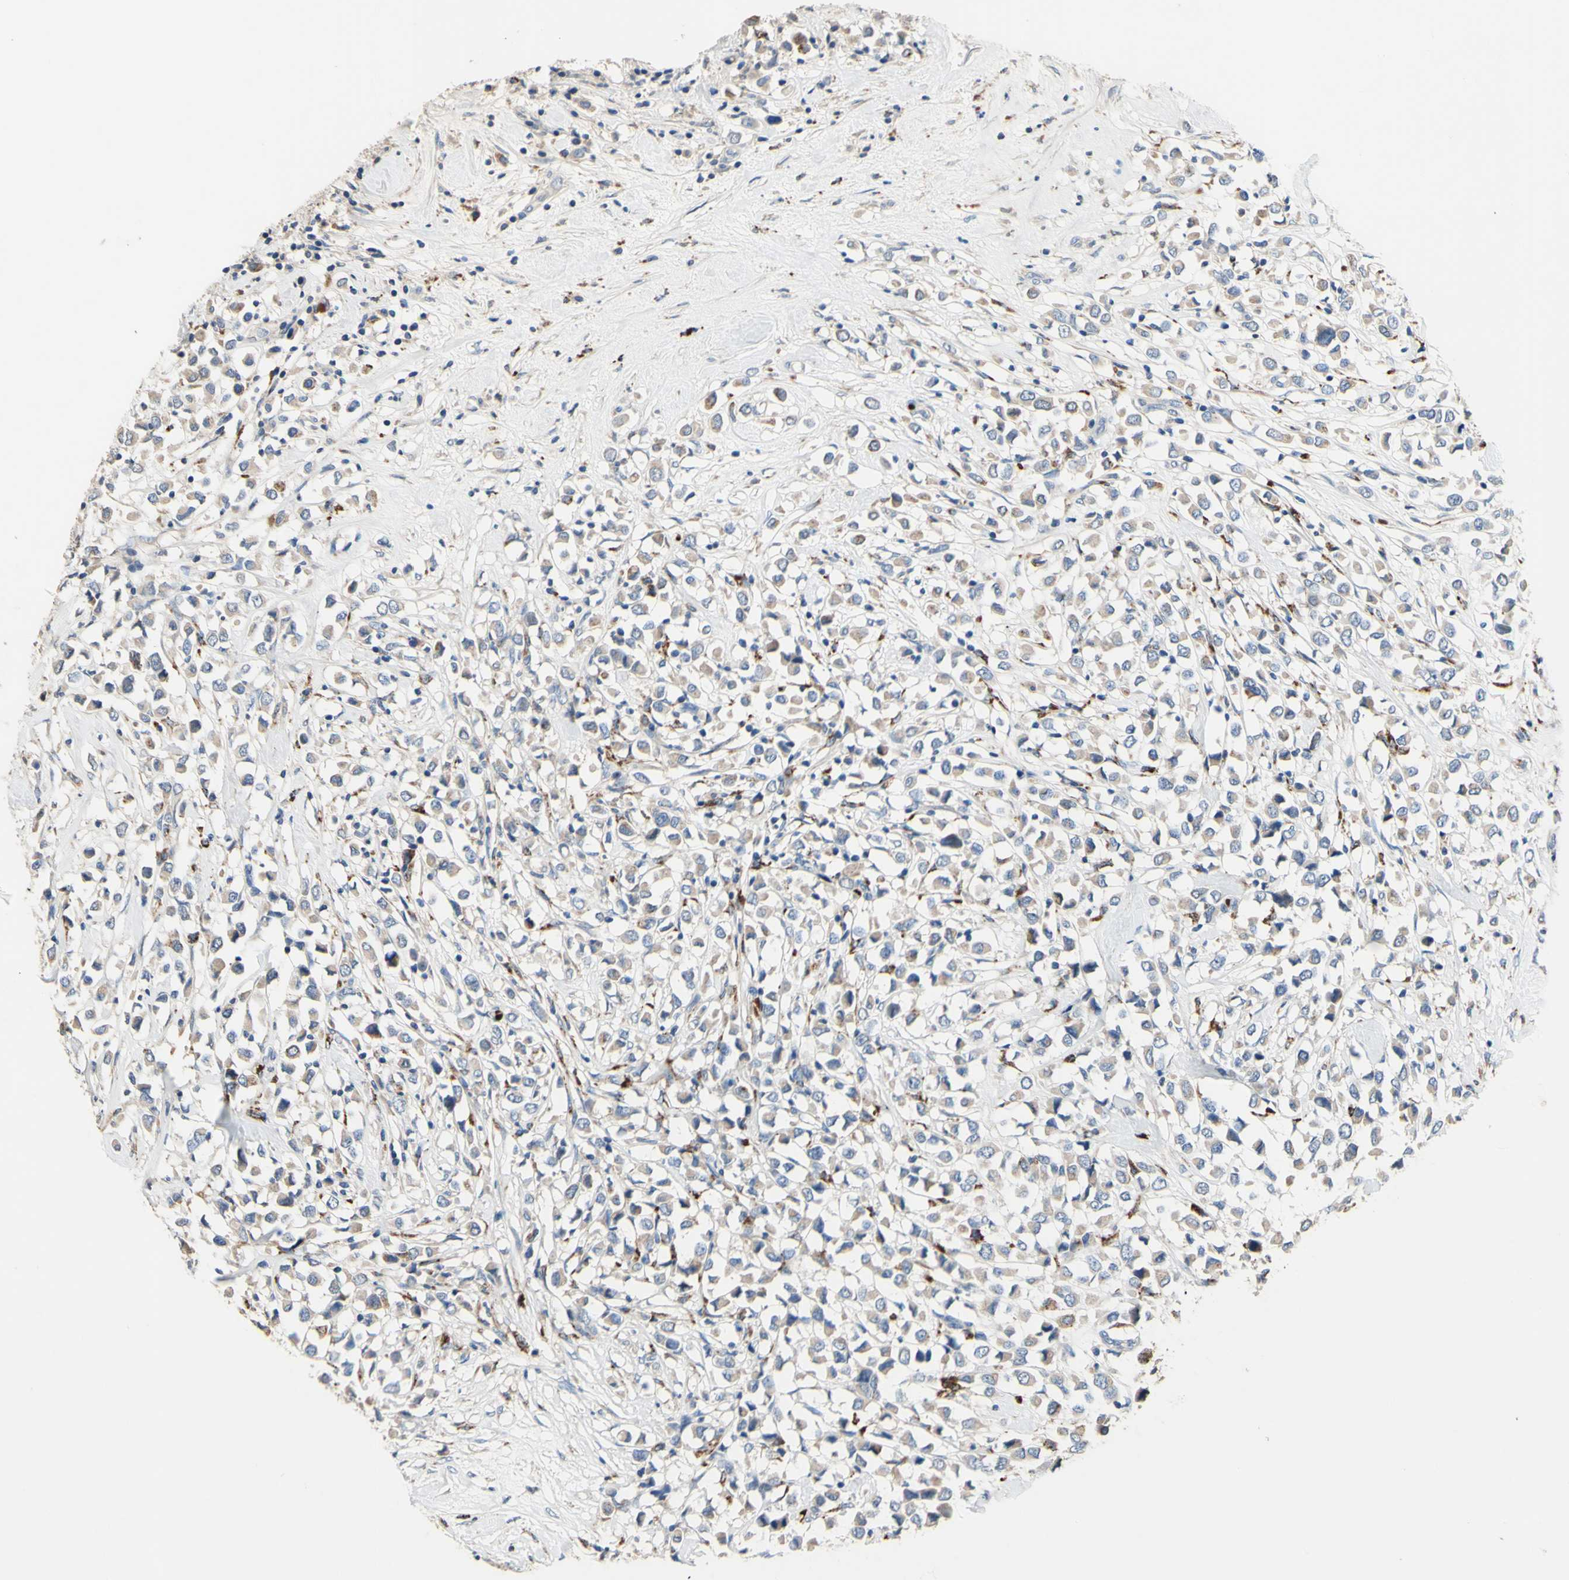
{"staining": {"intensity": "weak", "quantity": "25%-75%", "location": "cytoplasmic/membranous"}, "tissue": "breast cancer", "cell_type": "Tumor cells", "image_type": "cancer", "snomed": [{"axis": "morphology", "description": "Duct carcinoma"}, {"axis": "topography", "description": "Breast"}], "caption": "This histopathology image displays IHC staining of human invasive ductal carcinoma (breast), with low weak cytoplasmic/membranous positivity in about 25%-75% of tumor cells.", "gene": "CDON", "patient": {"sex": "female", "age": 61}}